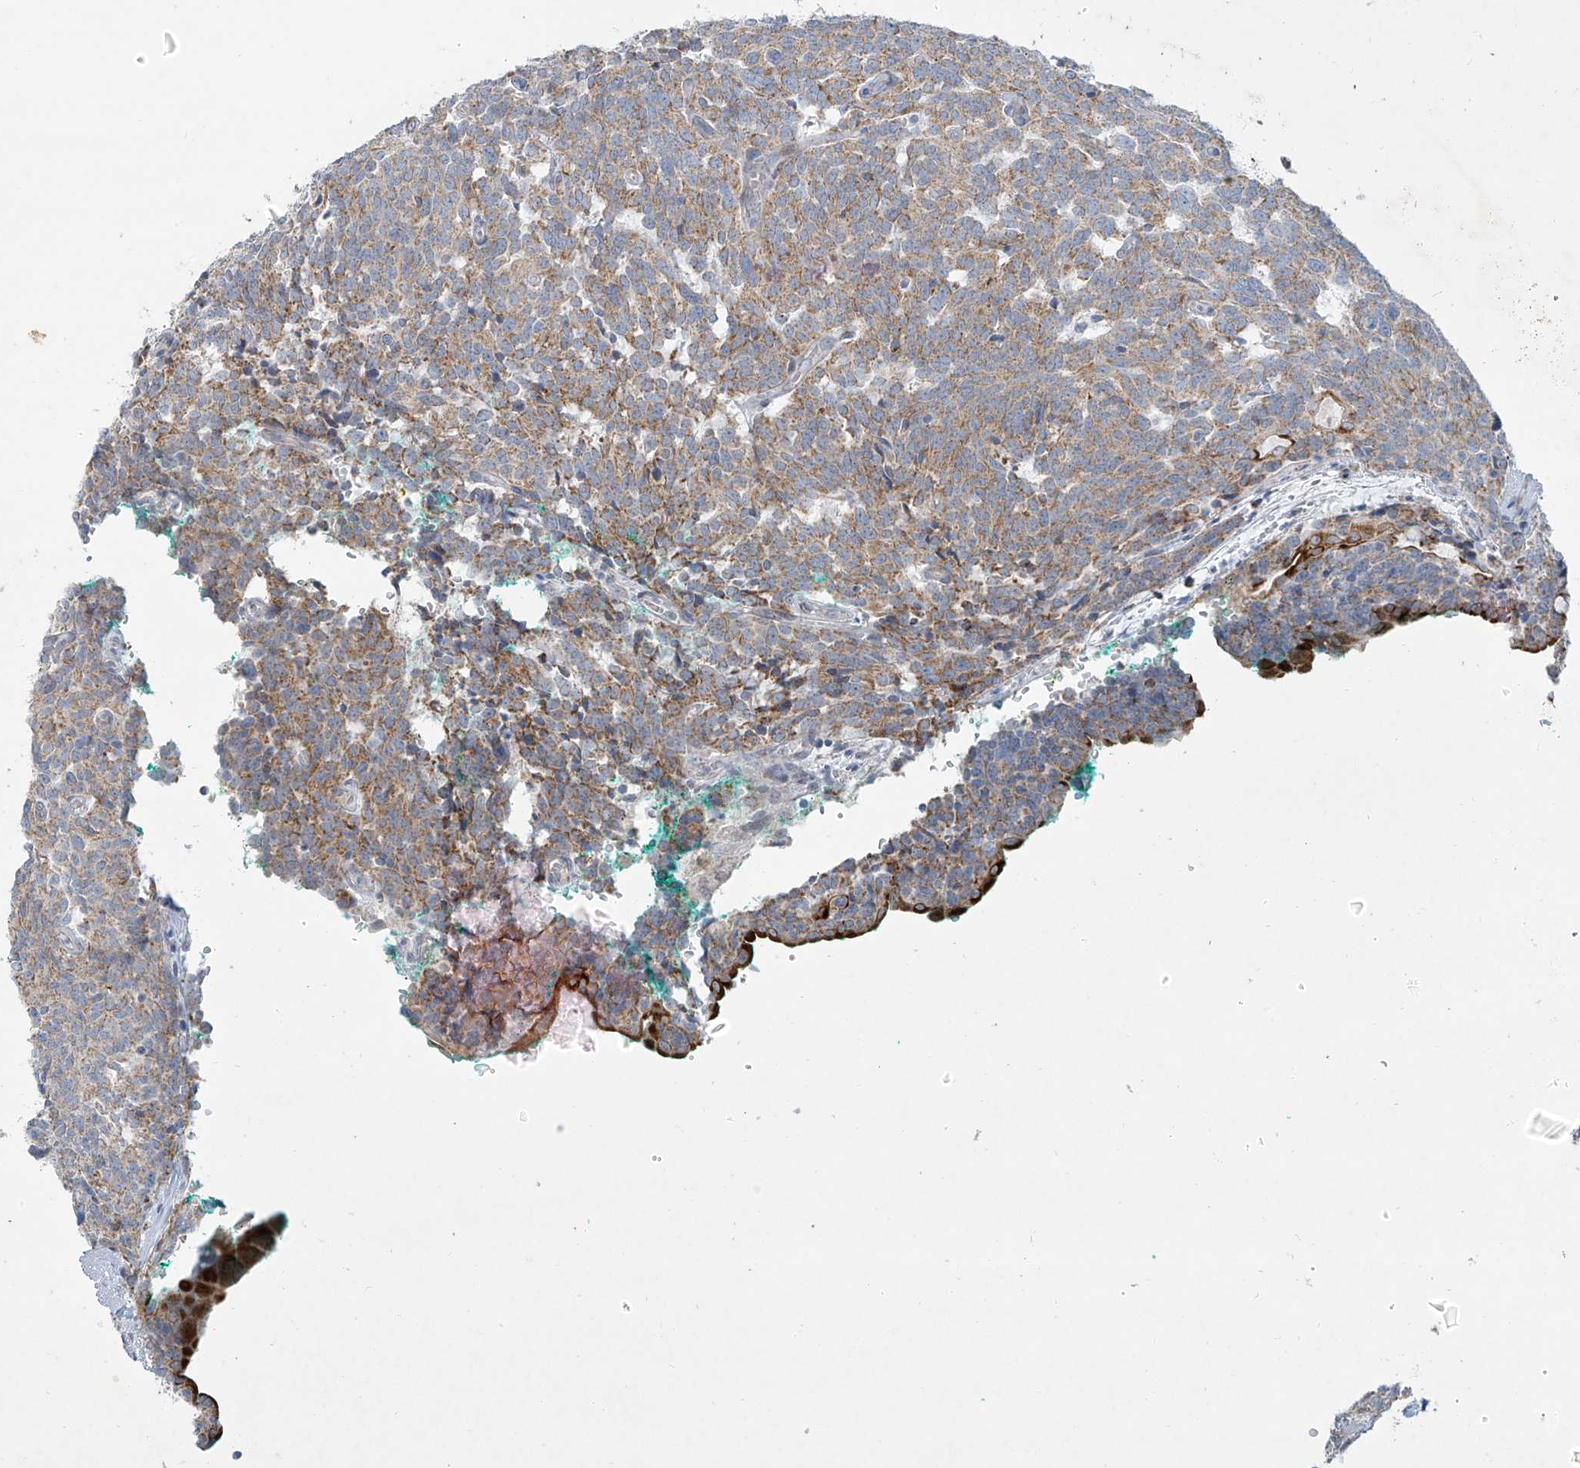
{"staining": {"intensity": "moderate", "quantity": ">75%", "location": "cytoplasmic/membranous"}, "tissue": "carcinoid", "cell_type": "Tumor cells", "image_type": "cancer", "snomed": [{"axis": "morphology", "description": "Carcinoid, malignant, NOS"}, {"axis": "topography", "description": "Lung"}], "caption": "Human carcinoid stained with a brown dye displays moderate cytoplasmic/membranous positive staining in about >75% of tumor cells.", "gene": "SMDT1", "patient": {"sex": "female", "age": 46}}